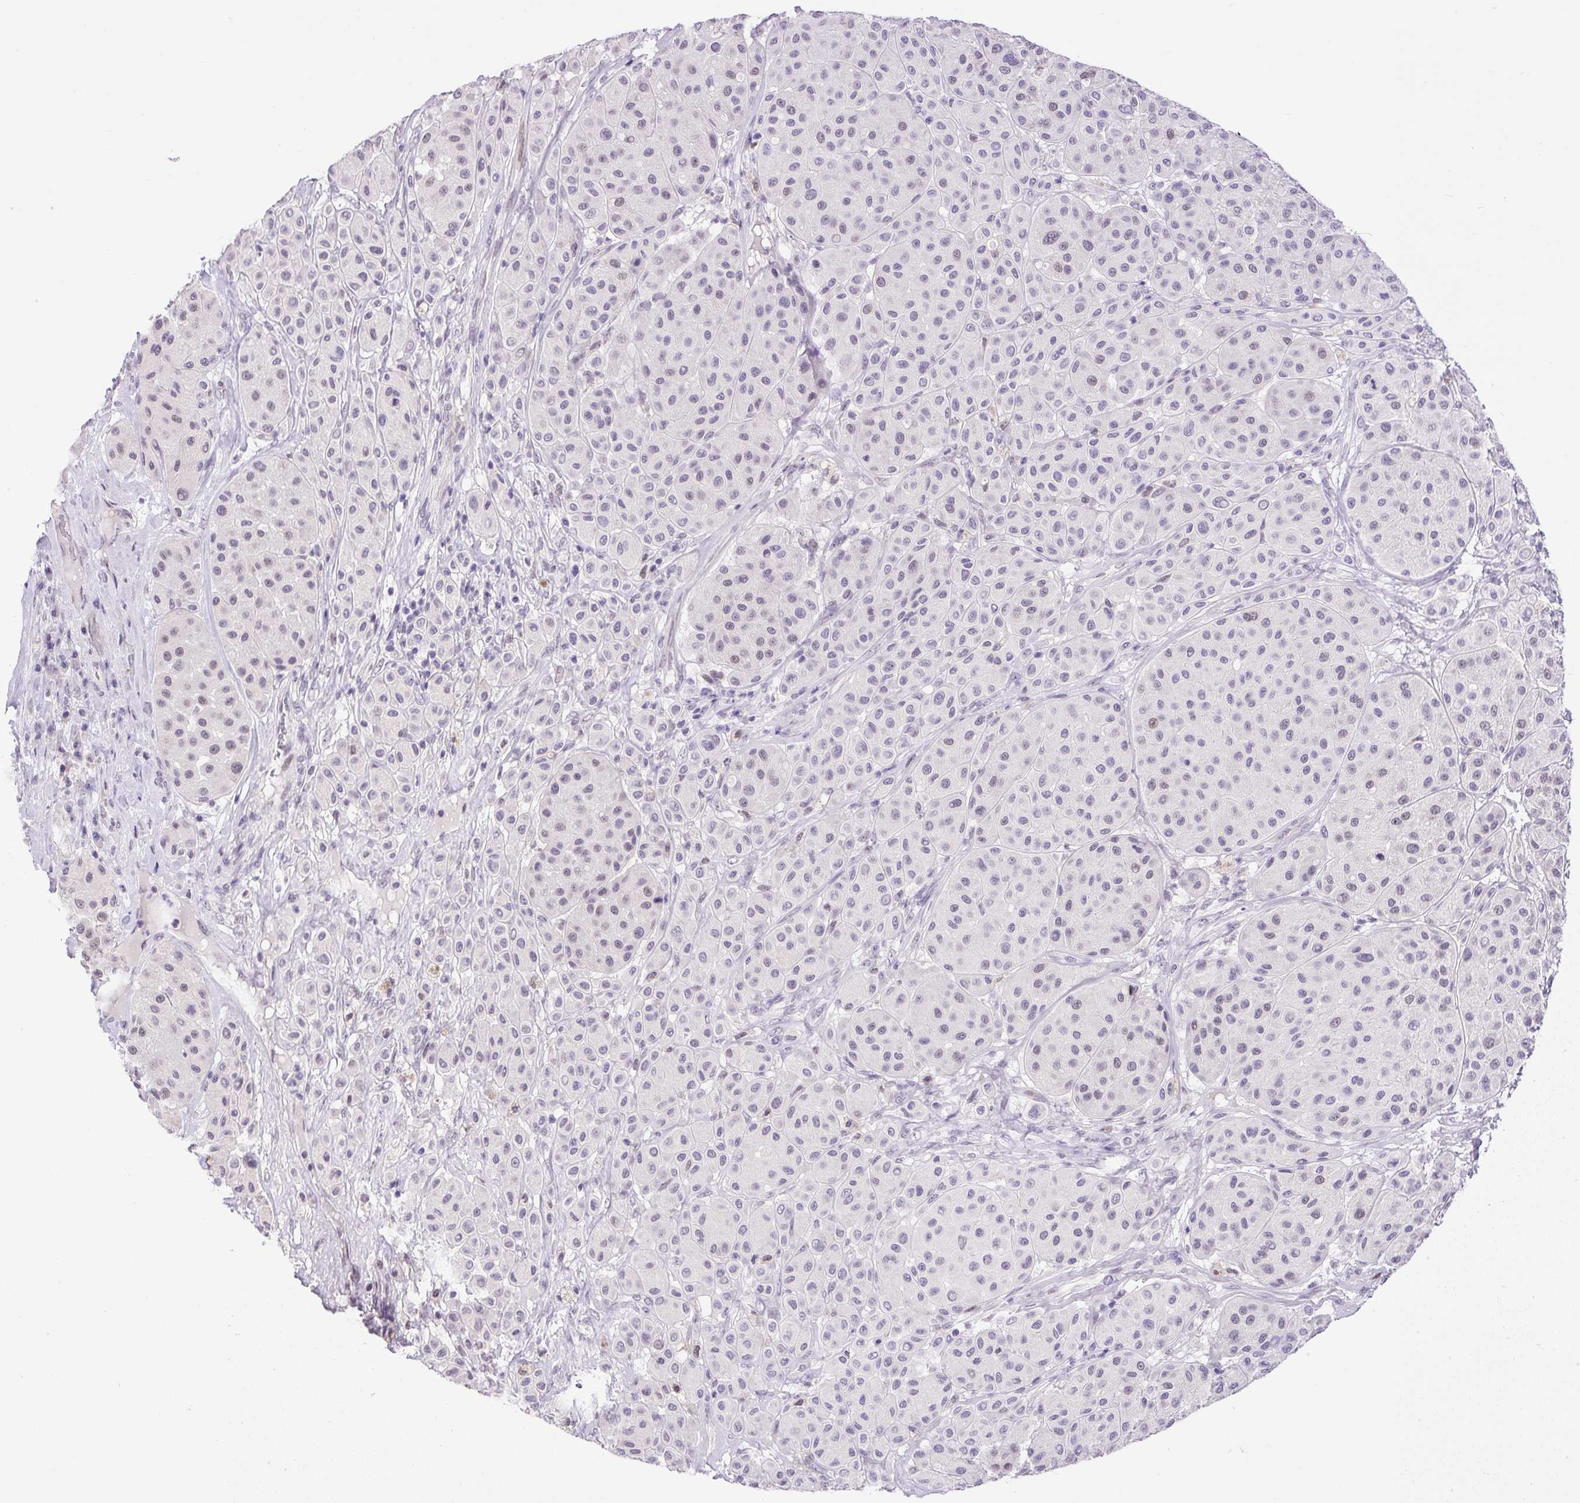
{"staining": {"intensity": "negative", "quantity": "none", "location": "none"}, "tissue": "melanoma", "cell_type": "Tumor cells", "image_type": "cancer", "snomed": [{"axis": "morphology", "description": "Malignant melanoma, Metastatic site"}, {"axis": "topography", "description": "Smooth muscle"}], "caption": "IHC of human malignant melanoma (metastatic site) reveals no positivity in tumor cells.", "gene": "WNT10B", "patient": {"sex": "male", "age": 41}}